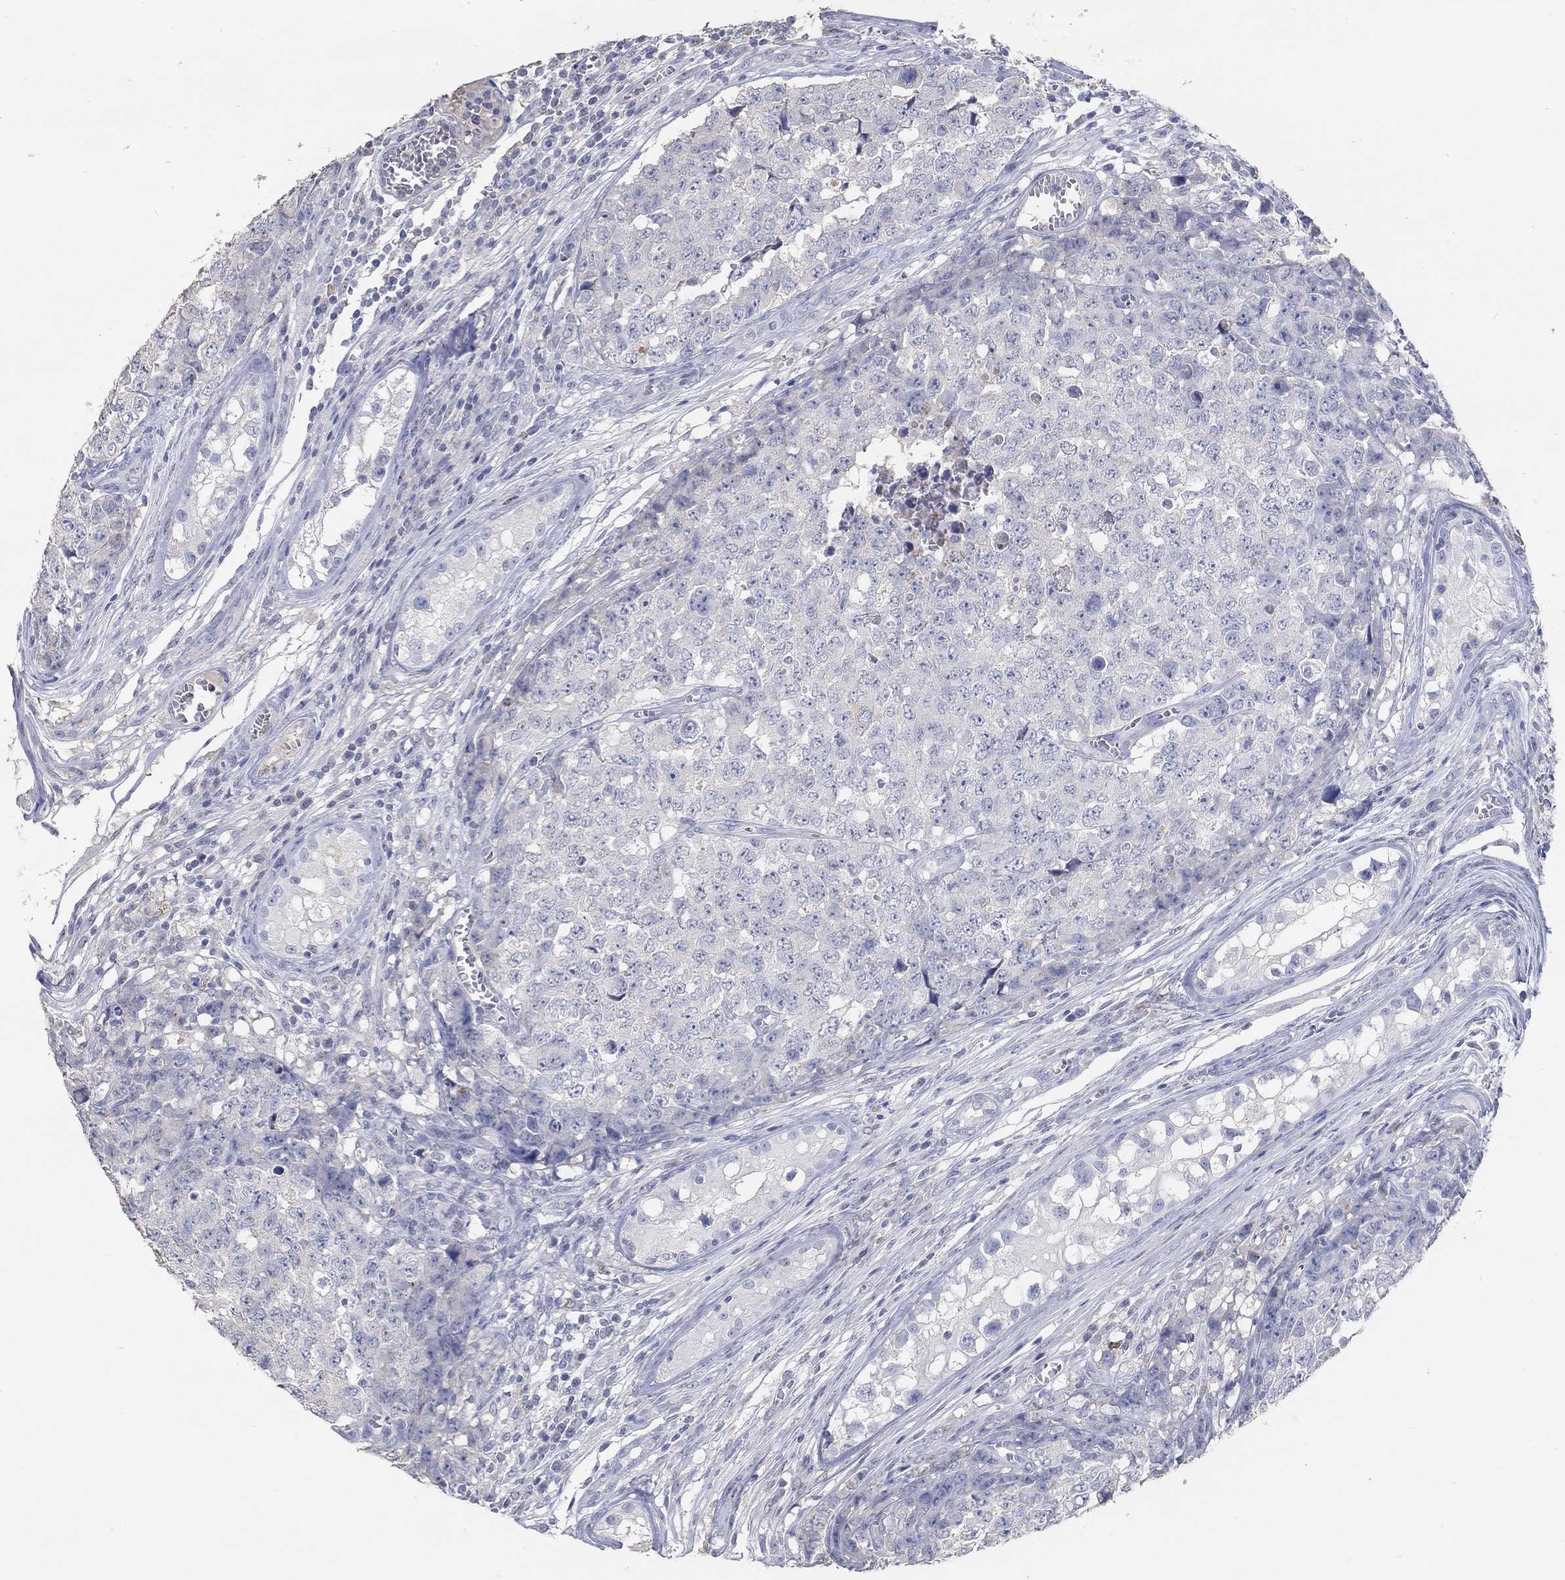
{"staining": {"intensity": "negative", "quantity": "none", "location": "none"}, "tissue": "testis cancer", "cell_type": "Tumor cells", "image_type": "cancer", "snomed": [{"axis": "morphology", "description": "Carcinoma, Embryonal, NOS"}, {"axis": "topography", "description": "Testis"}], "caption": "Tumor cells are negative for protein expression in human testis cancer.", "gene": "FGF2", "patient": {"sex": "male", "age": 23}}